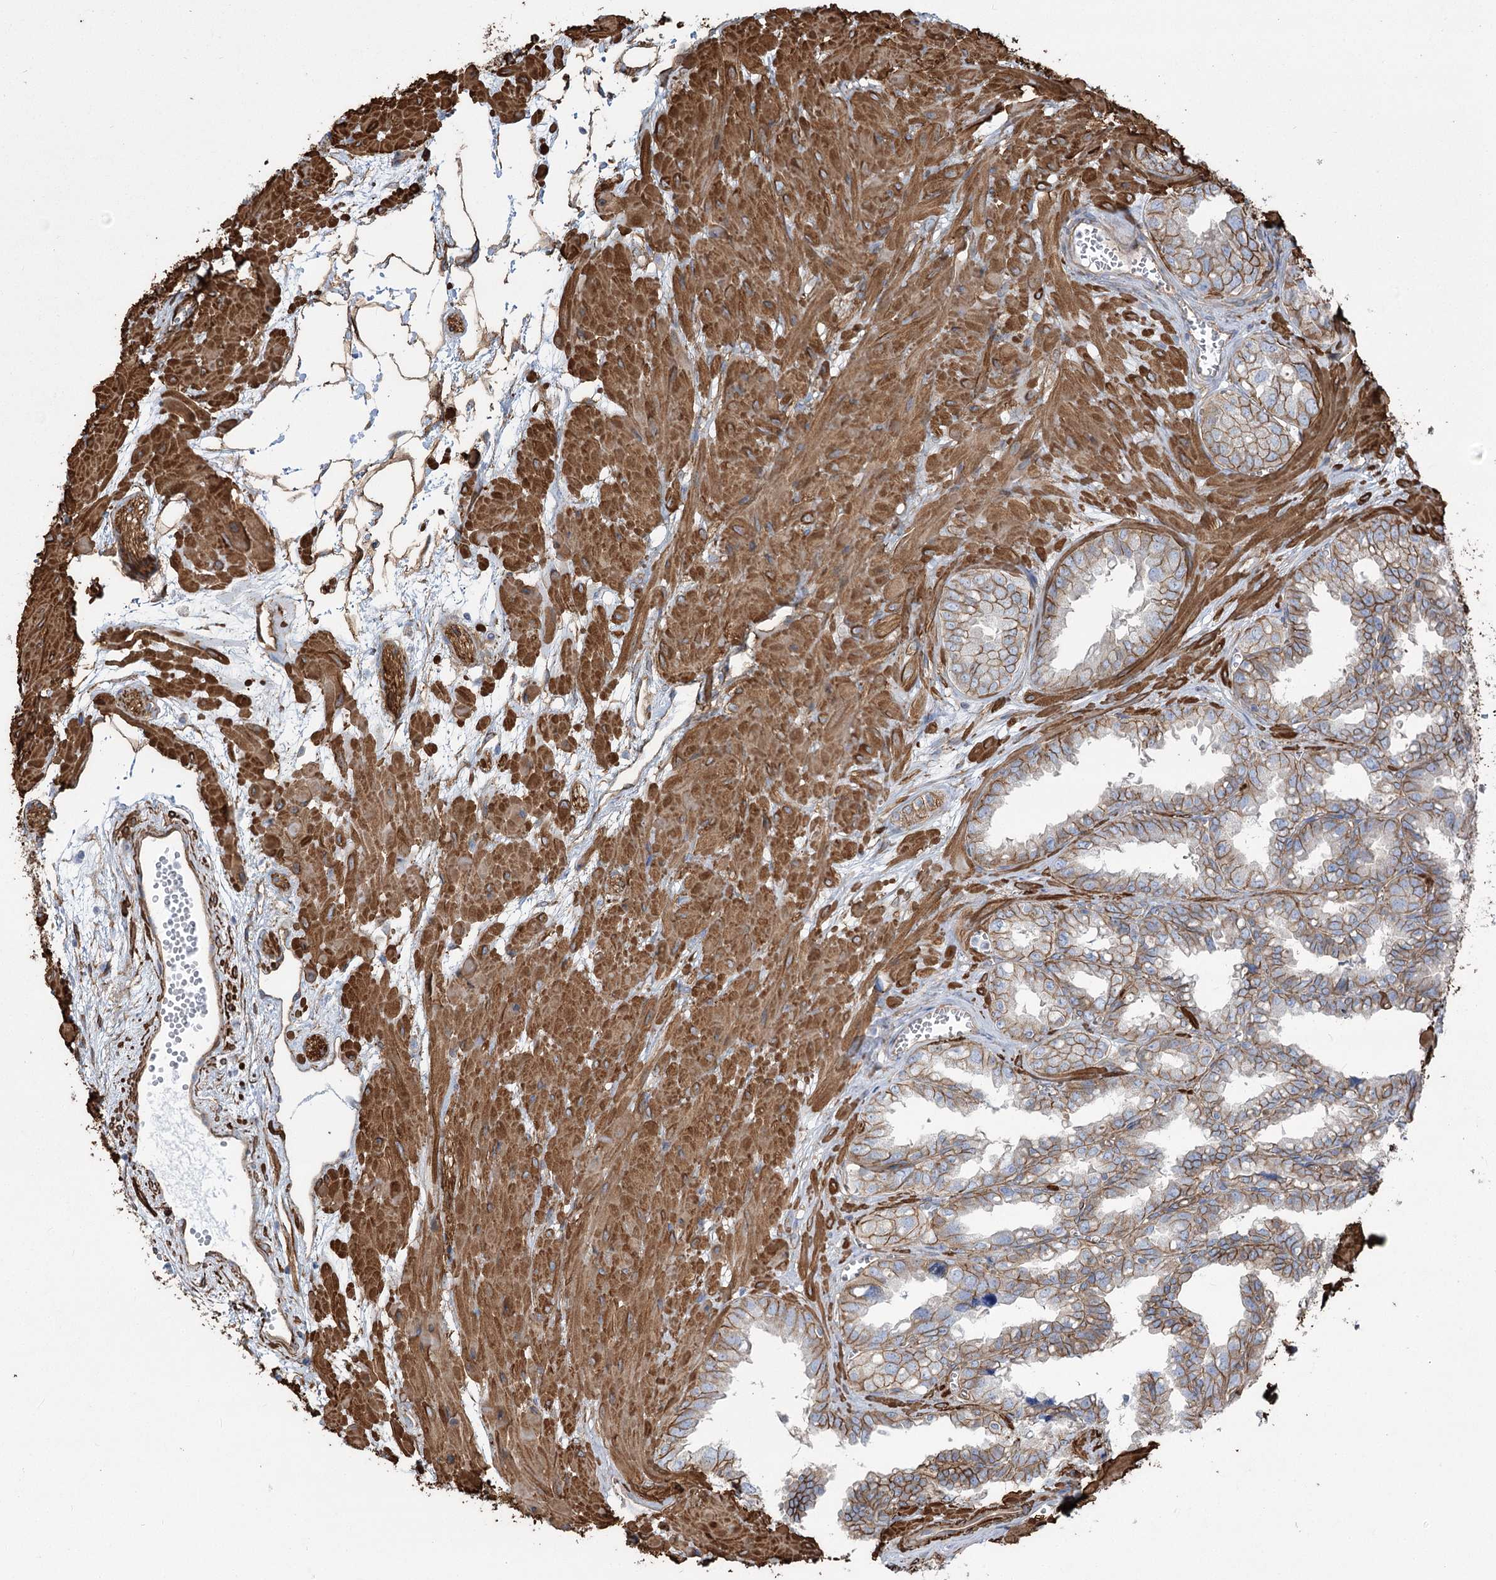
{"staining": {"intensity": "moderate", "quantity": ">75%", "location": "cytoplasmic/membranous"}, "tissue": "seminal vesicle", "cell_type": "Glandular cells", "image_type": "normal", "snomed": [{"axis": "morphology", "description": "Normal tissue, NOS"}, {"axis": "topography", "description": "Prostate"}, {"axis": "topography", "description": "Seminal veicle"}], "caption": "An image showing moderate cytoplasmic/membranous staining in approximately >75% of glandular cells in benign seminal vesicle, as visualized by brown immunohistochemical staining.", "gene": "PLEKHA5", "patient": {"sex": "male", "age": 51}}